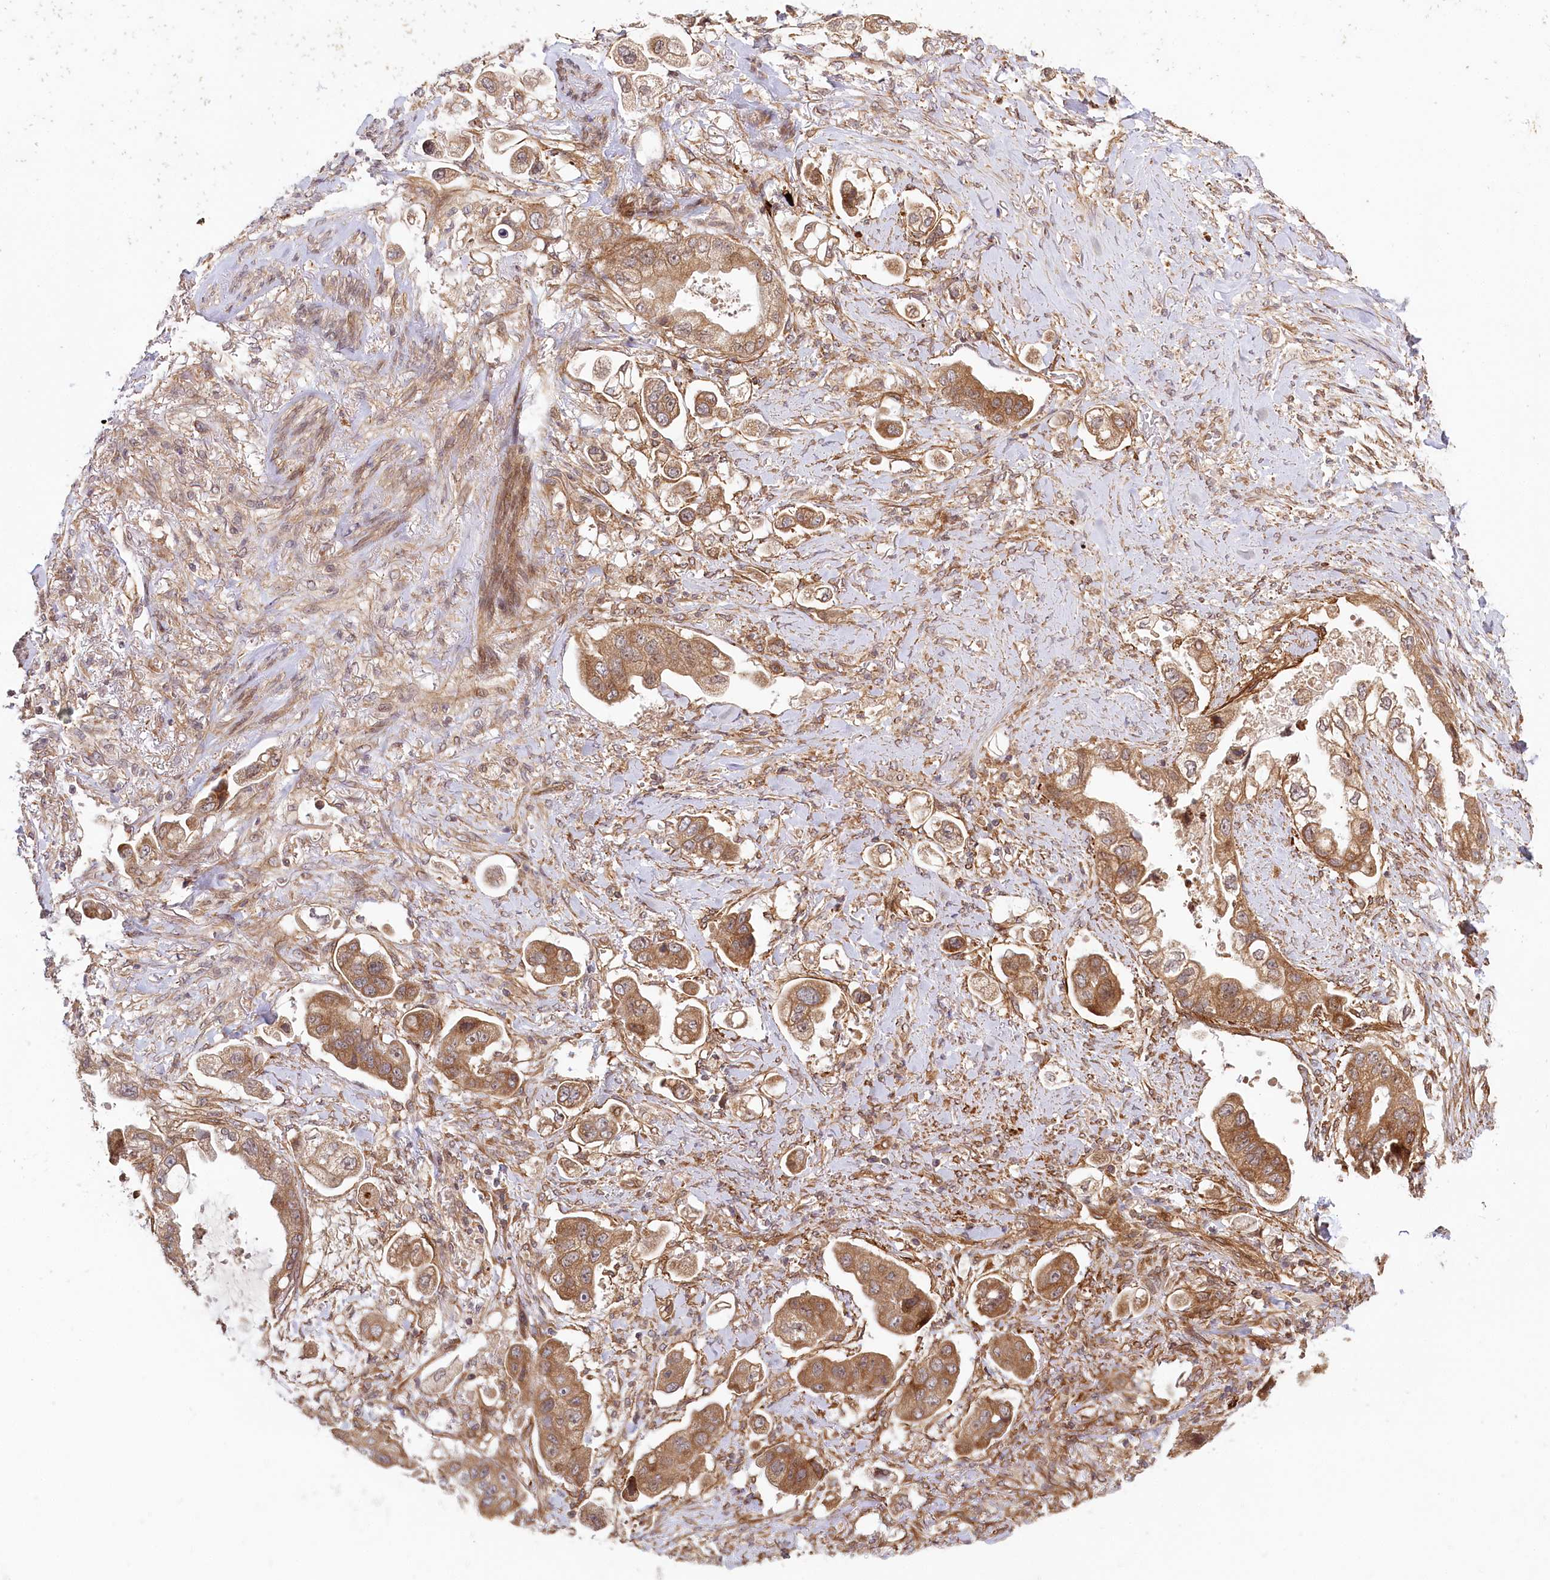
{"staining": {"intensity": "moderate", "quantity": ">75%", "location": "cytoplasmic/membranous"}, "tissue": "stomach cancer", "cell_type": "Tumor cells", "image_type": "cancer", "snomed": [{"axis": "morphology", "description": "Adenocarcinoma, NOS"}, {"axis": "topography", "description": "Stomach"}], "caption": "Protein expression analysis of human stomach adenocarcinoma reveals moderate cytoplasmic/membranous staining in approximately >75% of tumor cells.", "gene": "CEP70", "patient": {"sex": "male", "age": 62}}